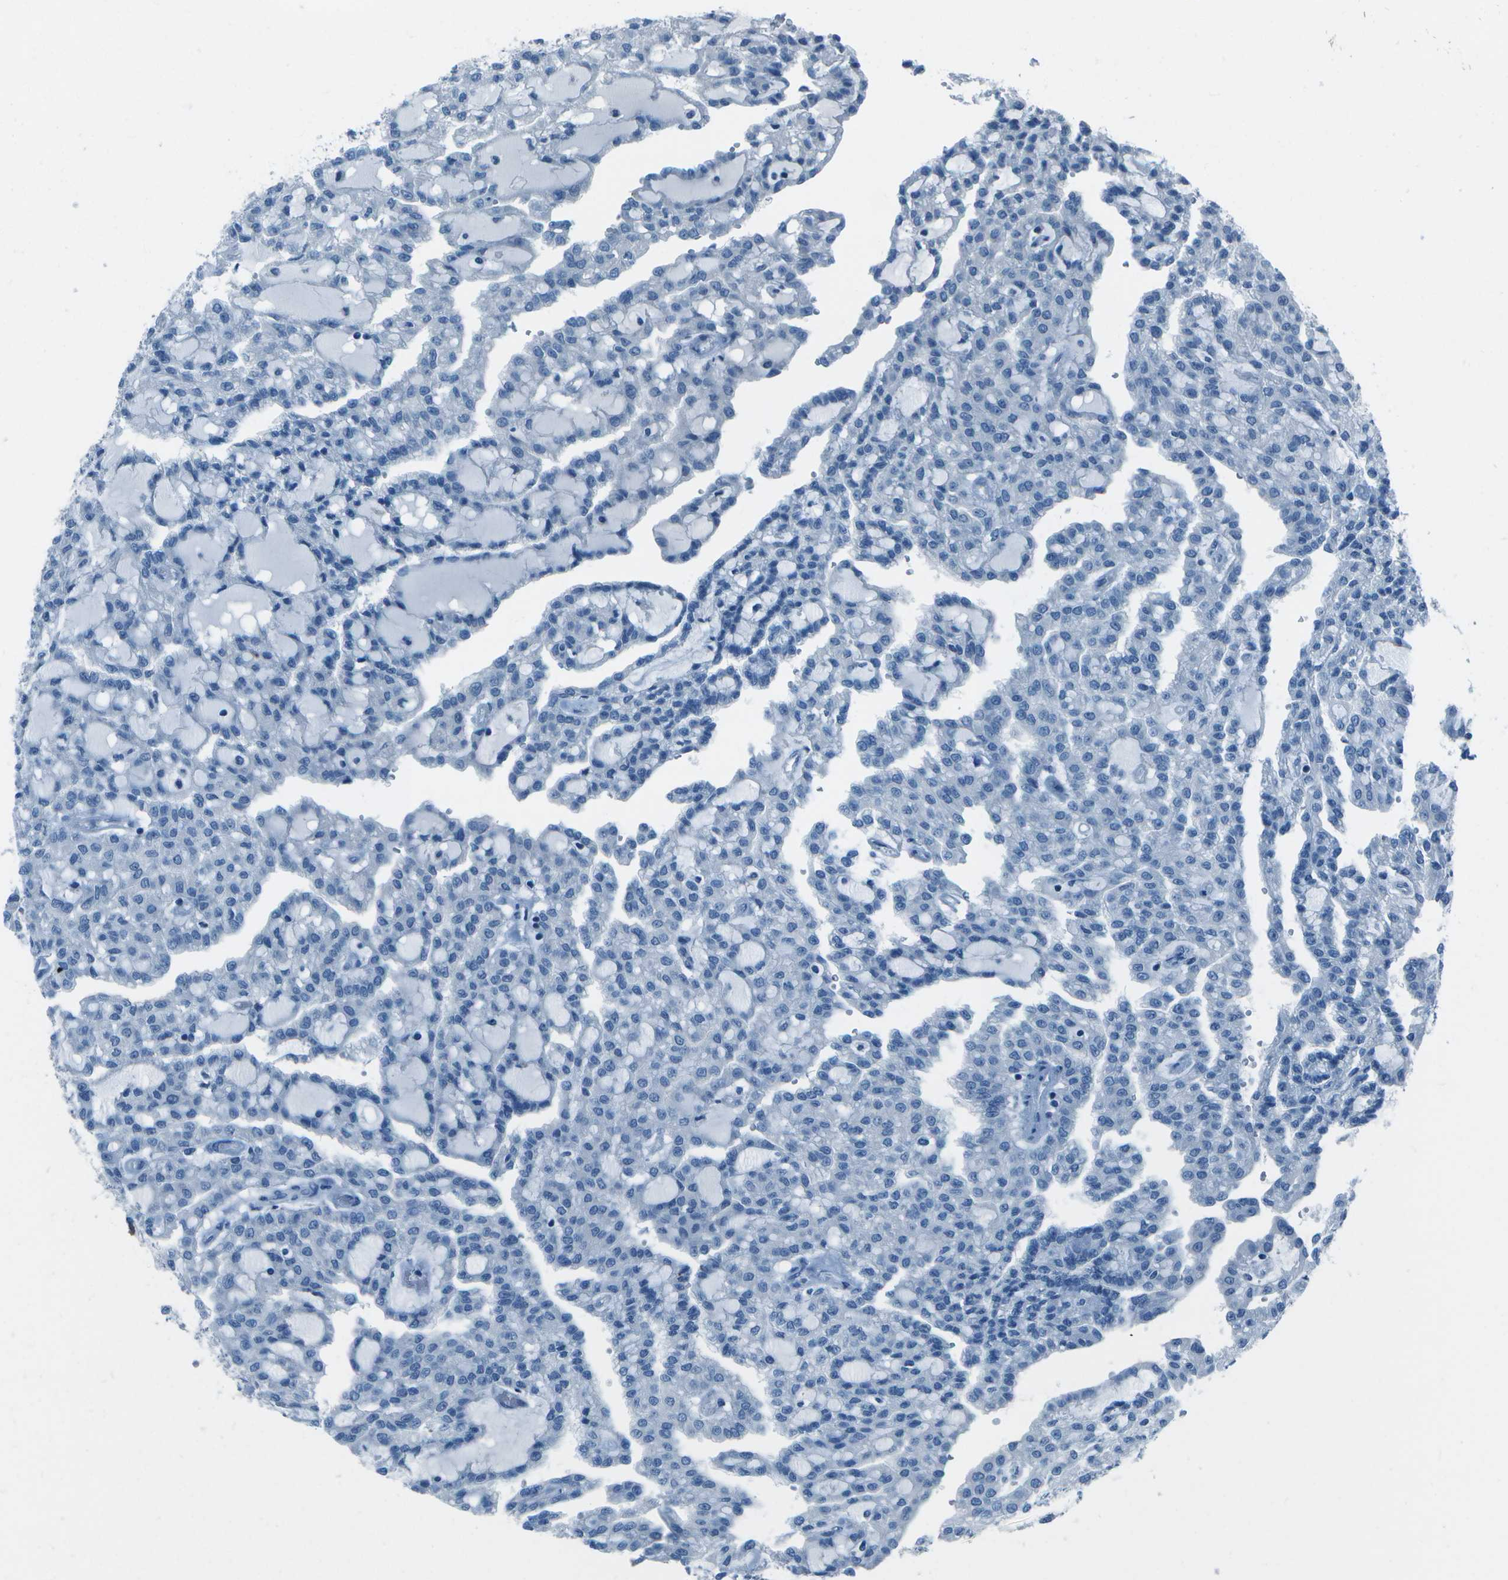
{"staining": {"intensity": "negative", "quantity": "none", "location": "none"}, "tissue": "renal cancer", "cell_type": "Tumor cells", "image_type": "cancer", "snomed": [{"axis": "morphology", "description": "Adenocarcinoma, NOS"}, {"axis": "topography", "description": "Kidney"}], "caption": "A histopathology image of renal adenocarcinoma stained for a protein exhibits no brown staining in tumor cells.", "gene": "FGF1", "patient": {"sex": "male", "age": 63}}